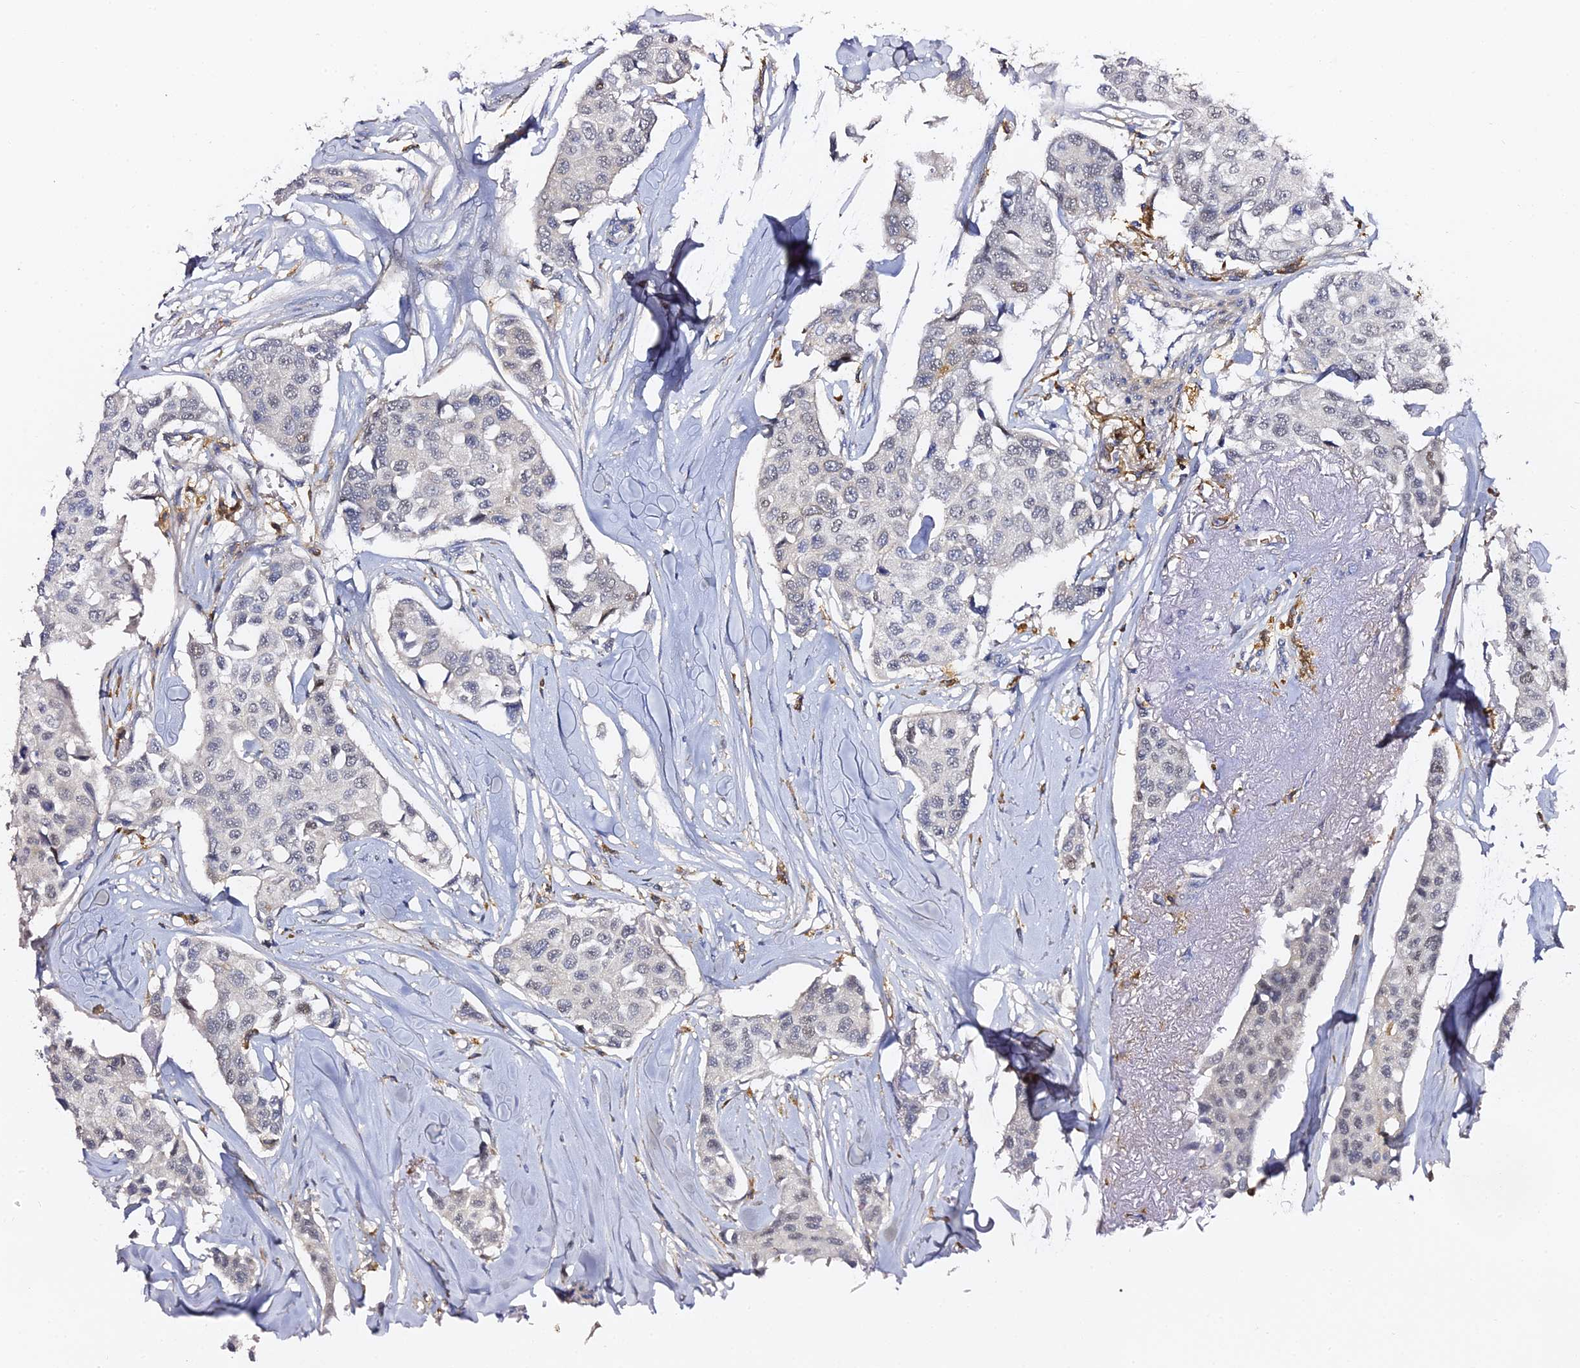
{"staining": {"intensity": "weak", "quantity": "<25%", "location": "nuclear"}, "tissue": "breast cancer", "cell_type": "Tumor cells", "image_type": "cancer", "snomed": [{"axis": "morphology", "description": "Duct carcinoma"}, {"axis": "topography", "description": "Breast"}], "caption": "DAB (3,3'-diaminobenzidine) immunohistochemical staining of breast cancer shows no significant expression in tumor cells.", "gene": "IL4I1", "patient": {"sex": "female", "age": 80}}